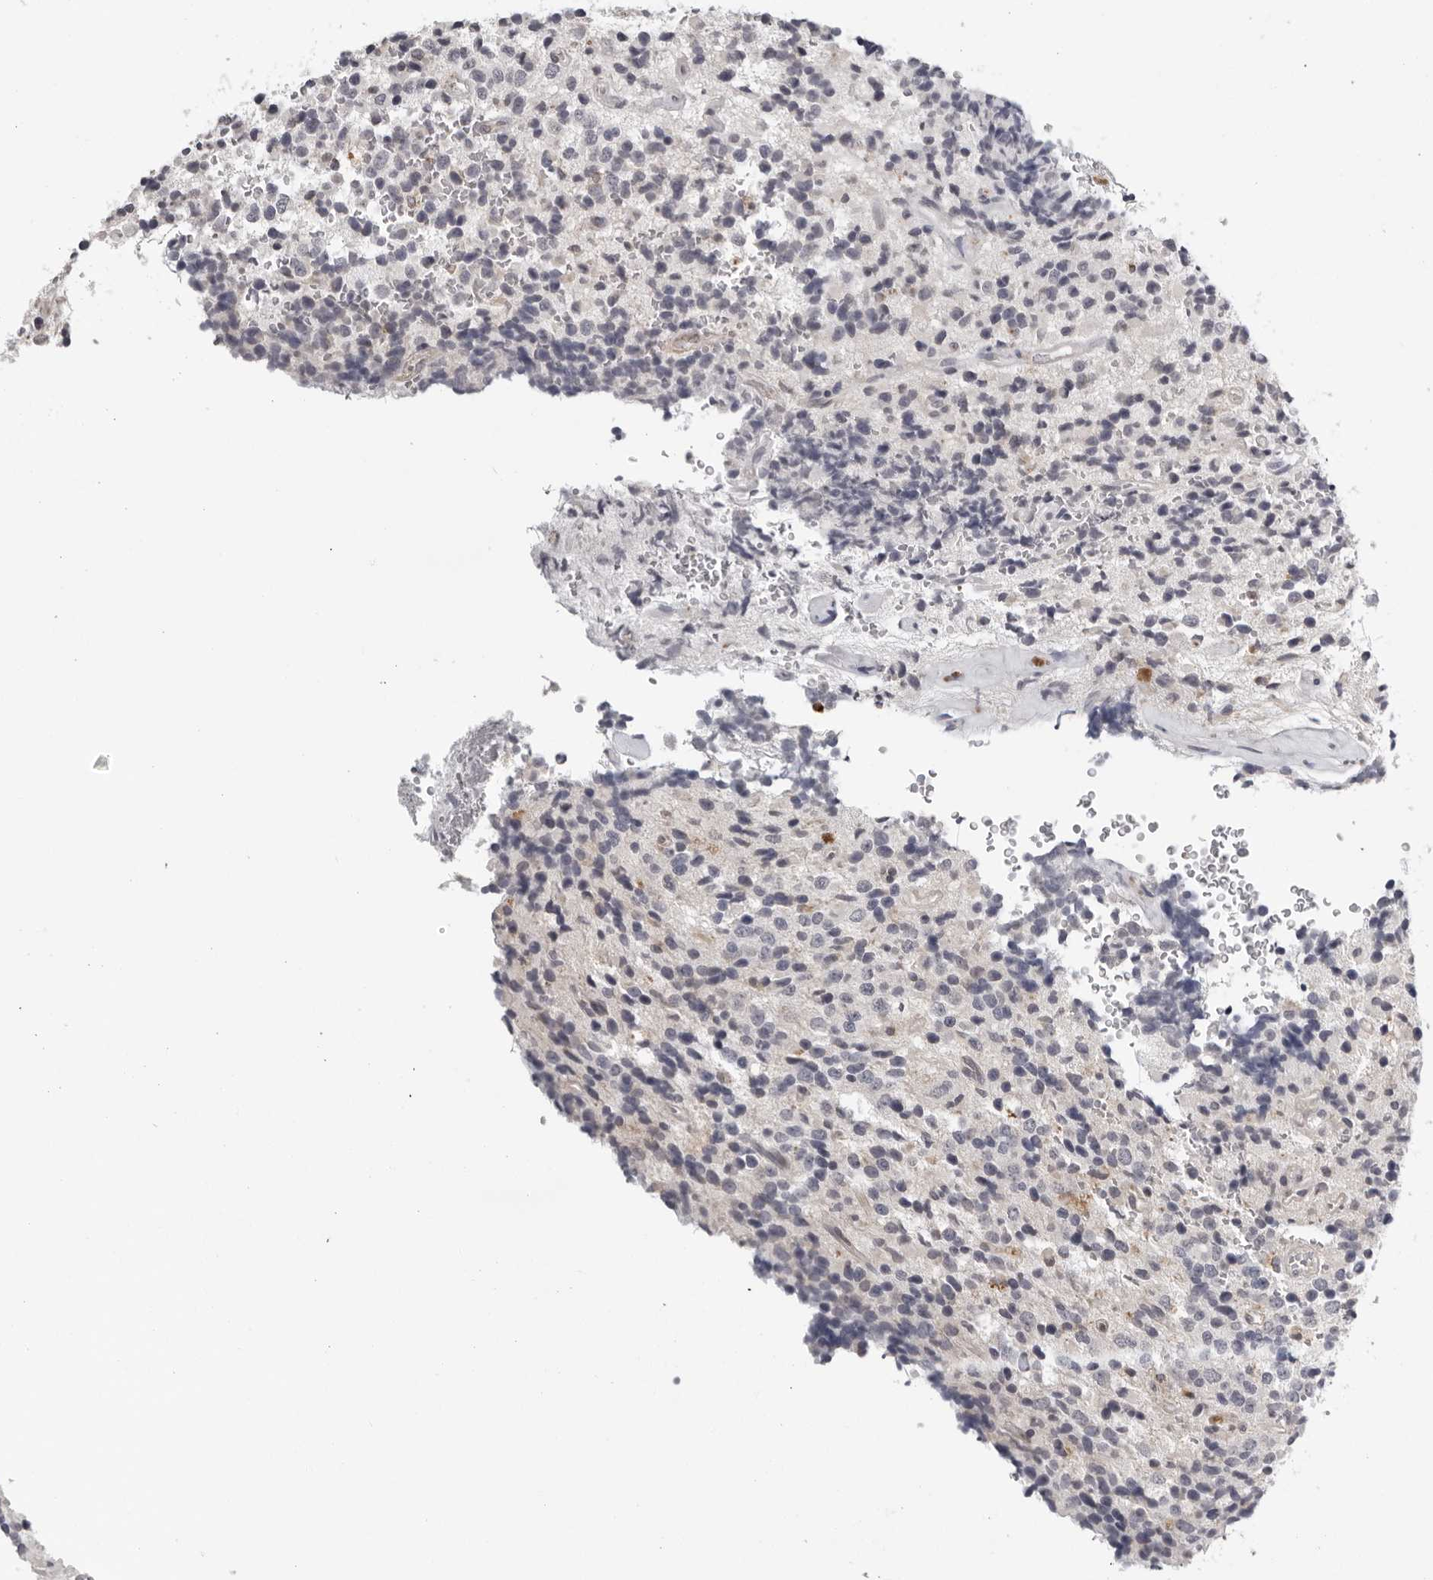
{"staining": {"intensity": "negative", "quantity": "none", "location": "none"}, "tissue": "glioma", "cell_type": "Tumor cells", "image_type": "cancer", "snomed": [{"axis": "morphology", "description": "Glioma, malignant, High grade"}, {"axis": "topography", "description": "pancreas cauda"}], "caption": "Tumor cells show no significant protein staining in high-grade glioma (malignant).", "gene": "CPT2", "patient": {"sex": "male", "age": 60}}